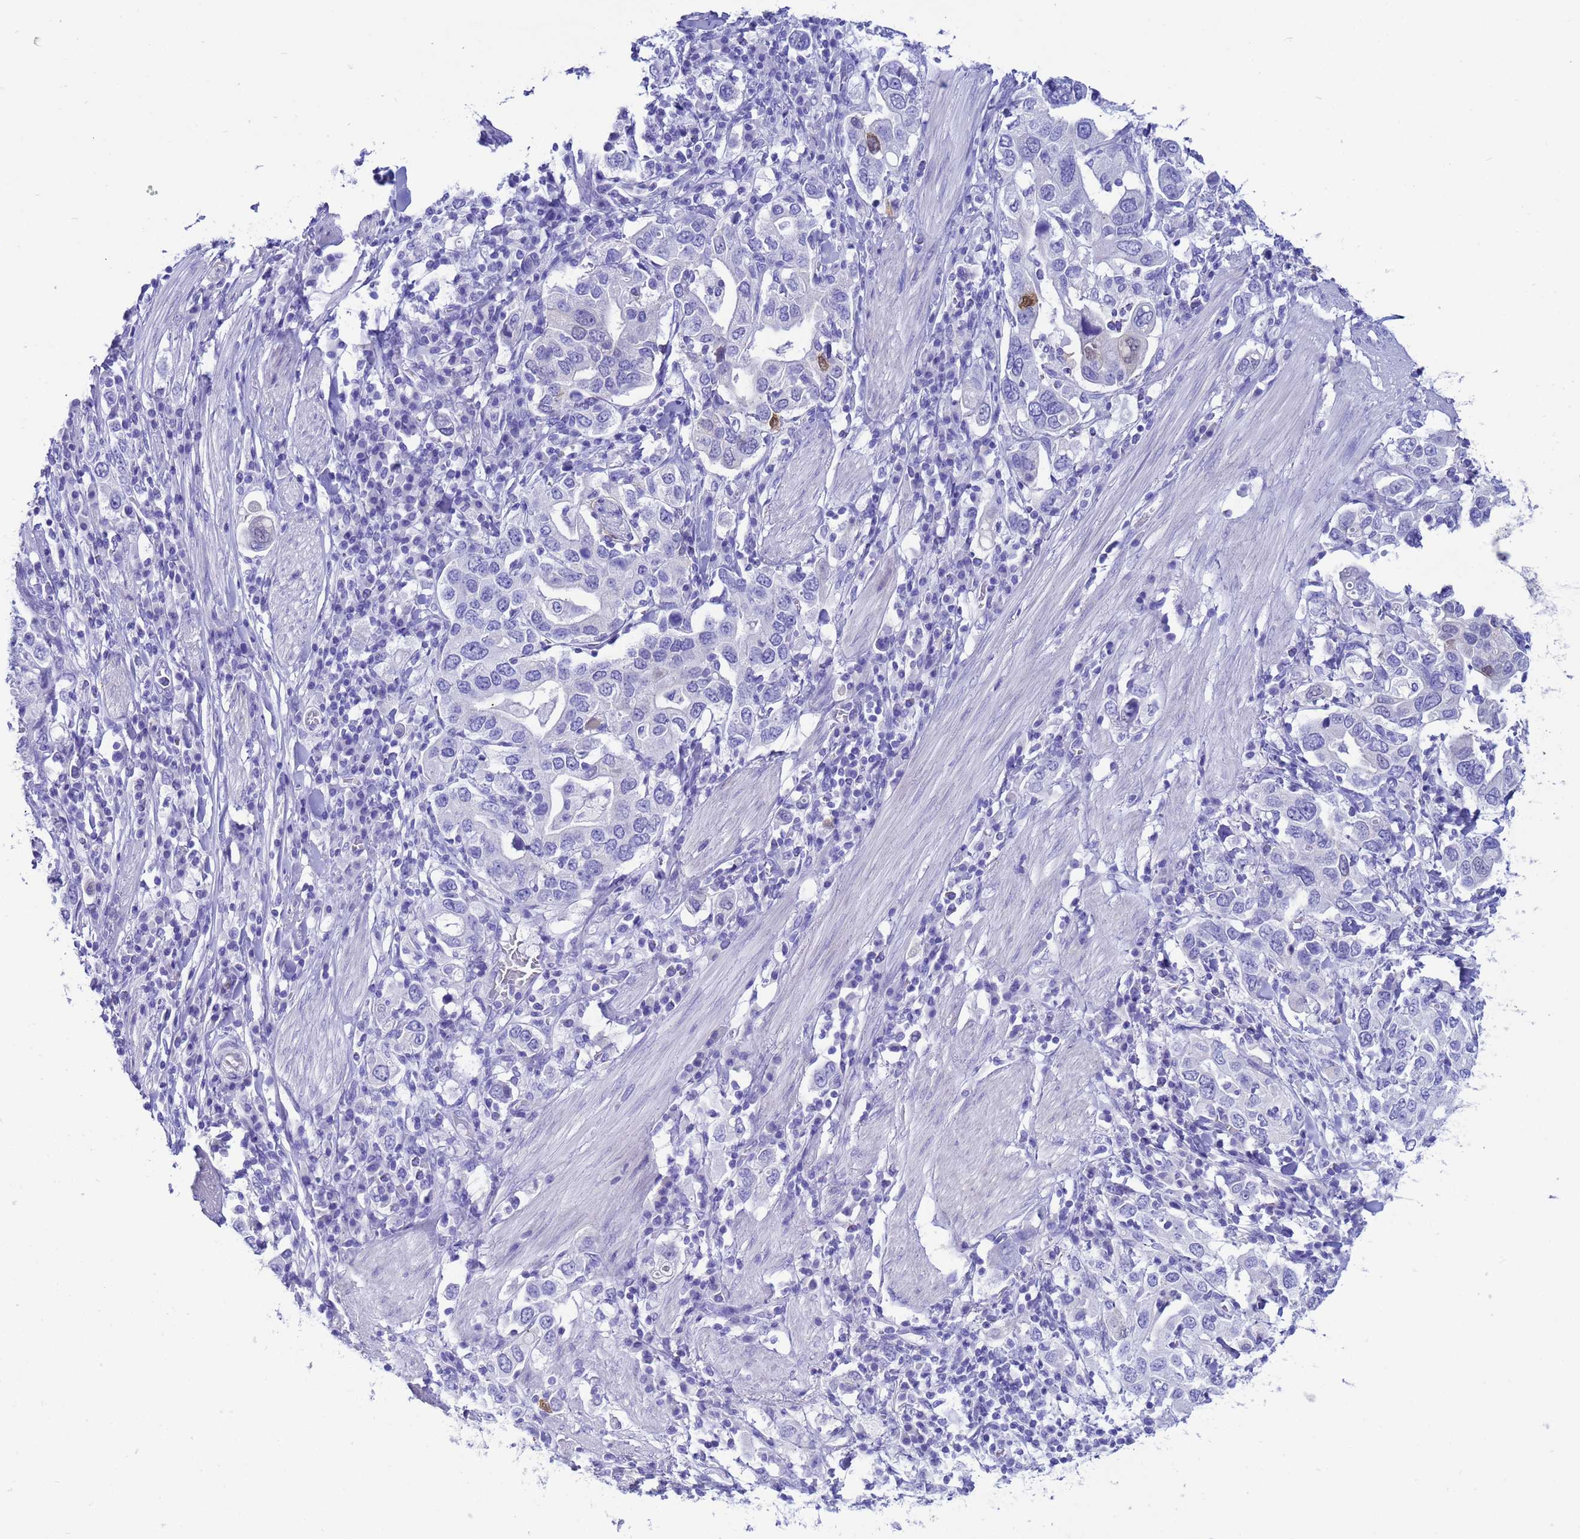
{"staining": {"intensity": "negative", "quantity": "none", "location": "none"}, "tissue": "stomach cancer", "cell_type": "Tumor cells", "image_type": "cancer", "snomed": [{"axis": "morphology", "description": "Adenocarcinoma, NOS"}, {"axis": "topography", "description": "Stomach, upper"}], "caption": "Protein analysis of stomach cancer demonstrates no significant expression in tumor cells.", "gene": "AKR1C2", "patient": {"sex": "male", "age": 62}}